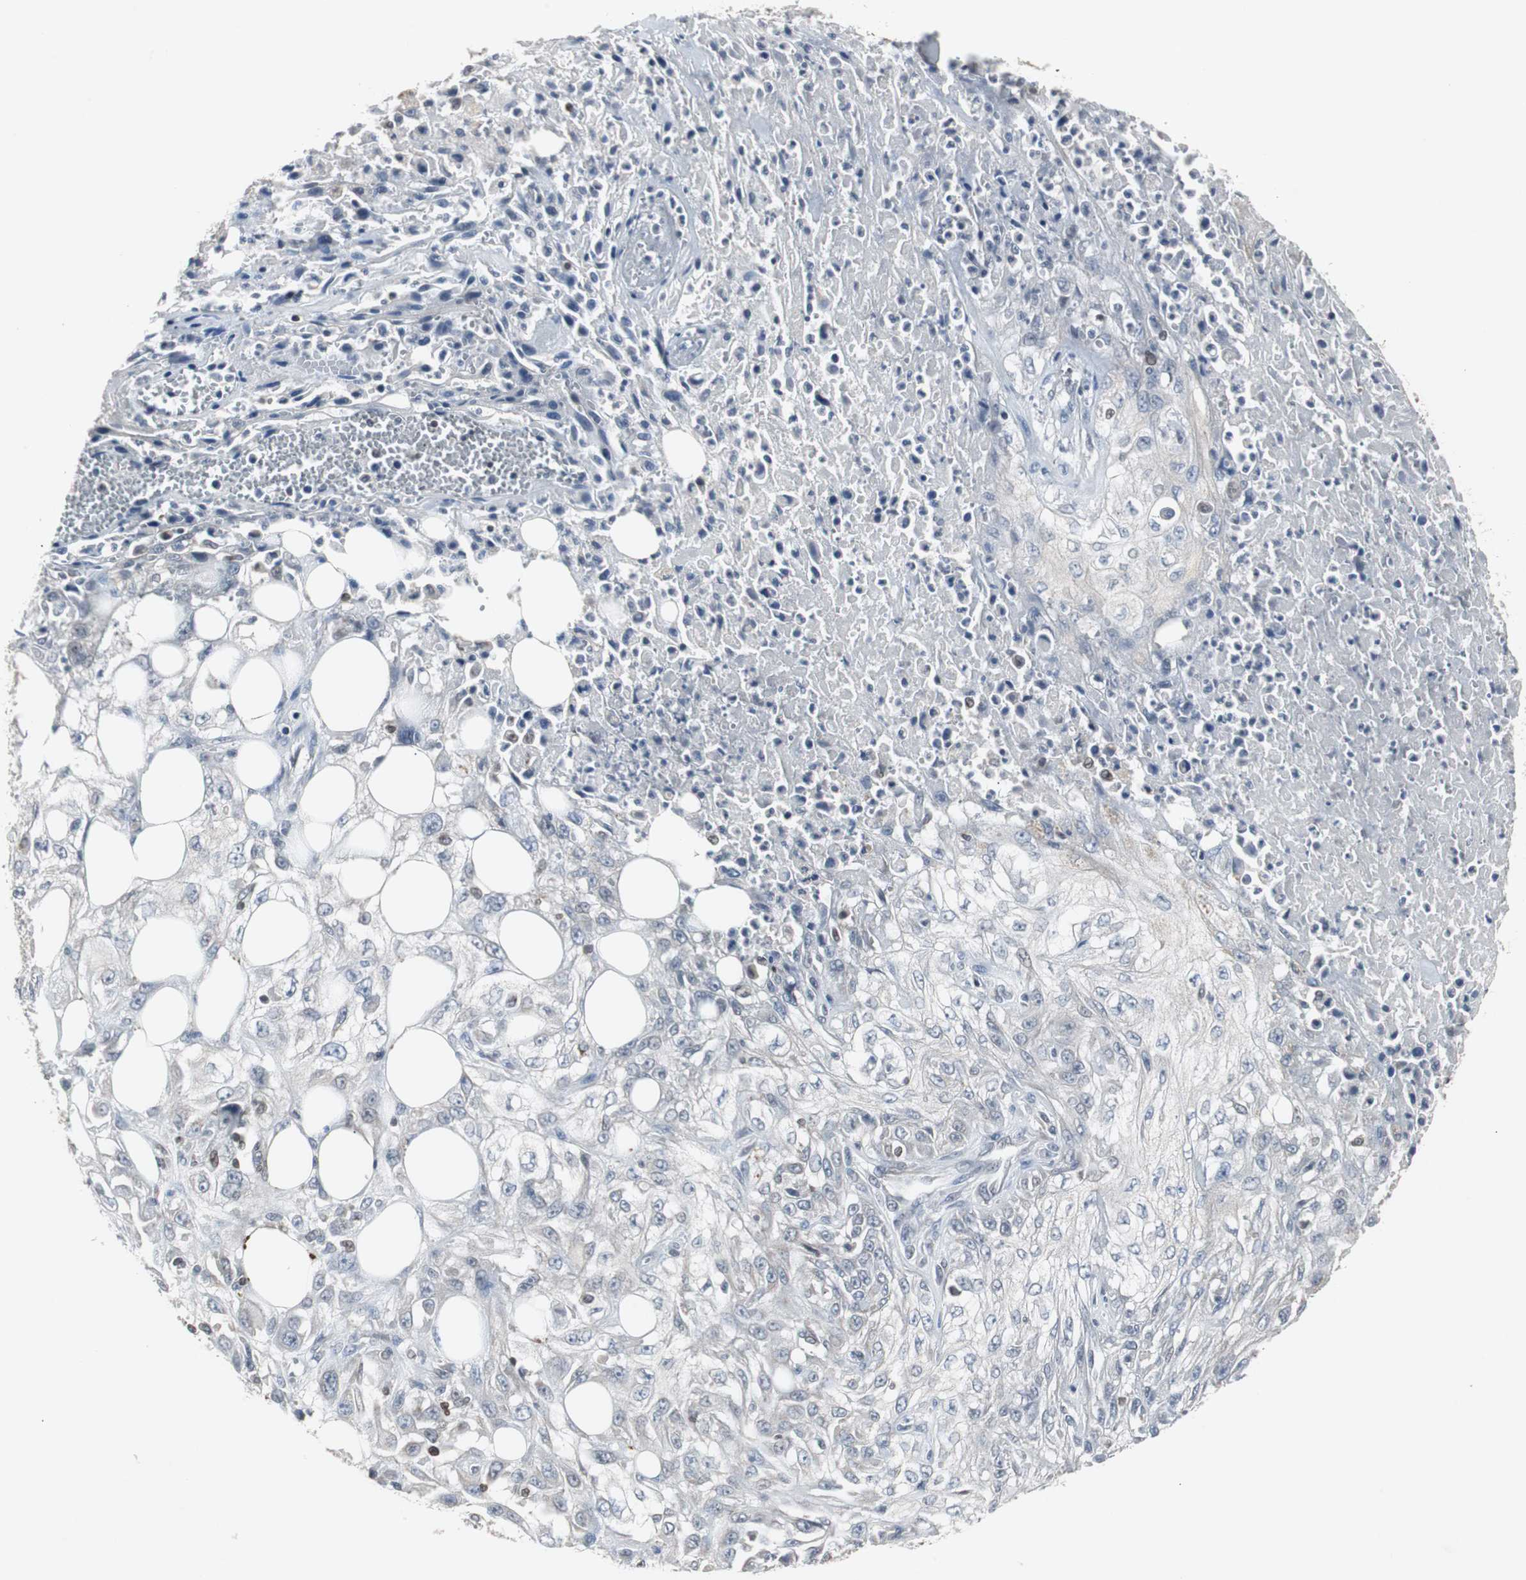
{"staining": {"intensity": "negative", "quantity": "none", "location": "none"}, "tissue": "skin cancer", "cell_type": "Tumor cells", "image_type": "cancer", "snomed": [{"axis": "morphology", "description": "Squamous cell carcinoma, NOS"}, {"axis": "topography", "description": "Skin"}], "caption": "High magnification brightfield microscopy of squamous cell carcinoma (skin) stained with DAB (3,3'-diaminobenzidine) (brown) and counterstained with hematoxylin (blue): tumor cells show no significant positivity.", "gene": "ZNF396", "patient": {"sex": "male", "age": 75}}